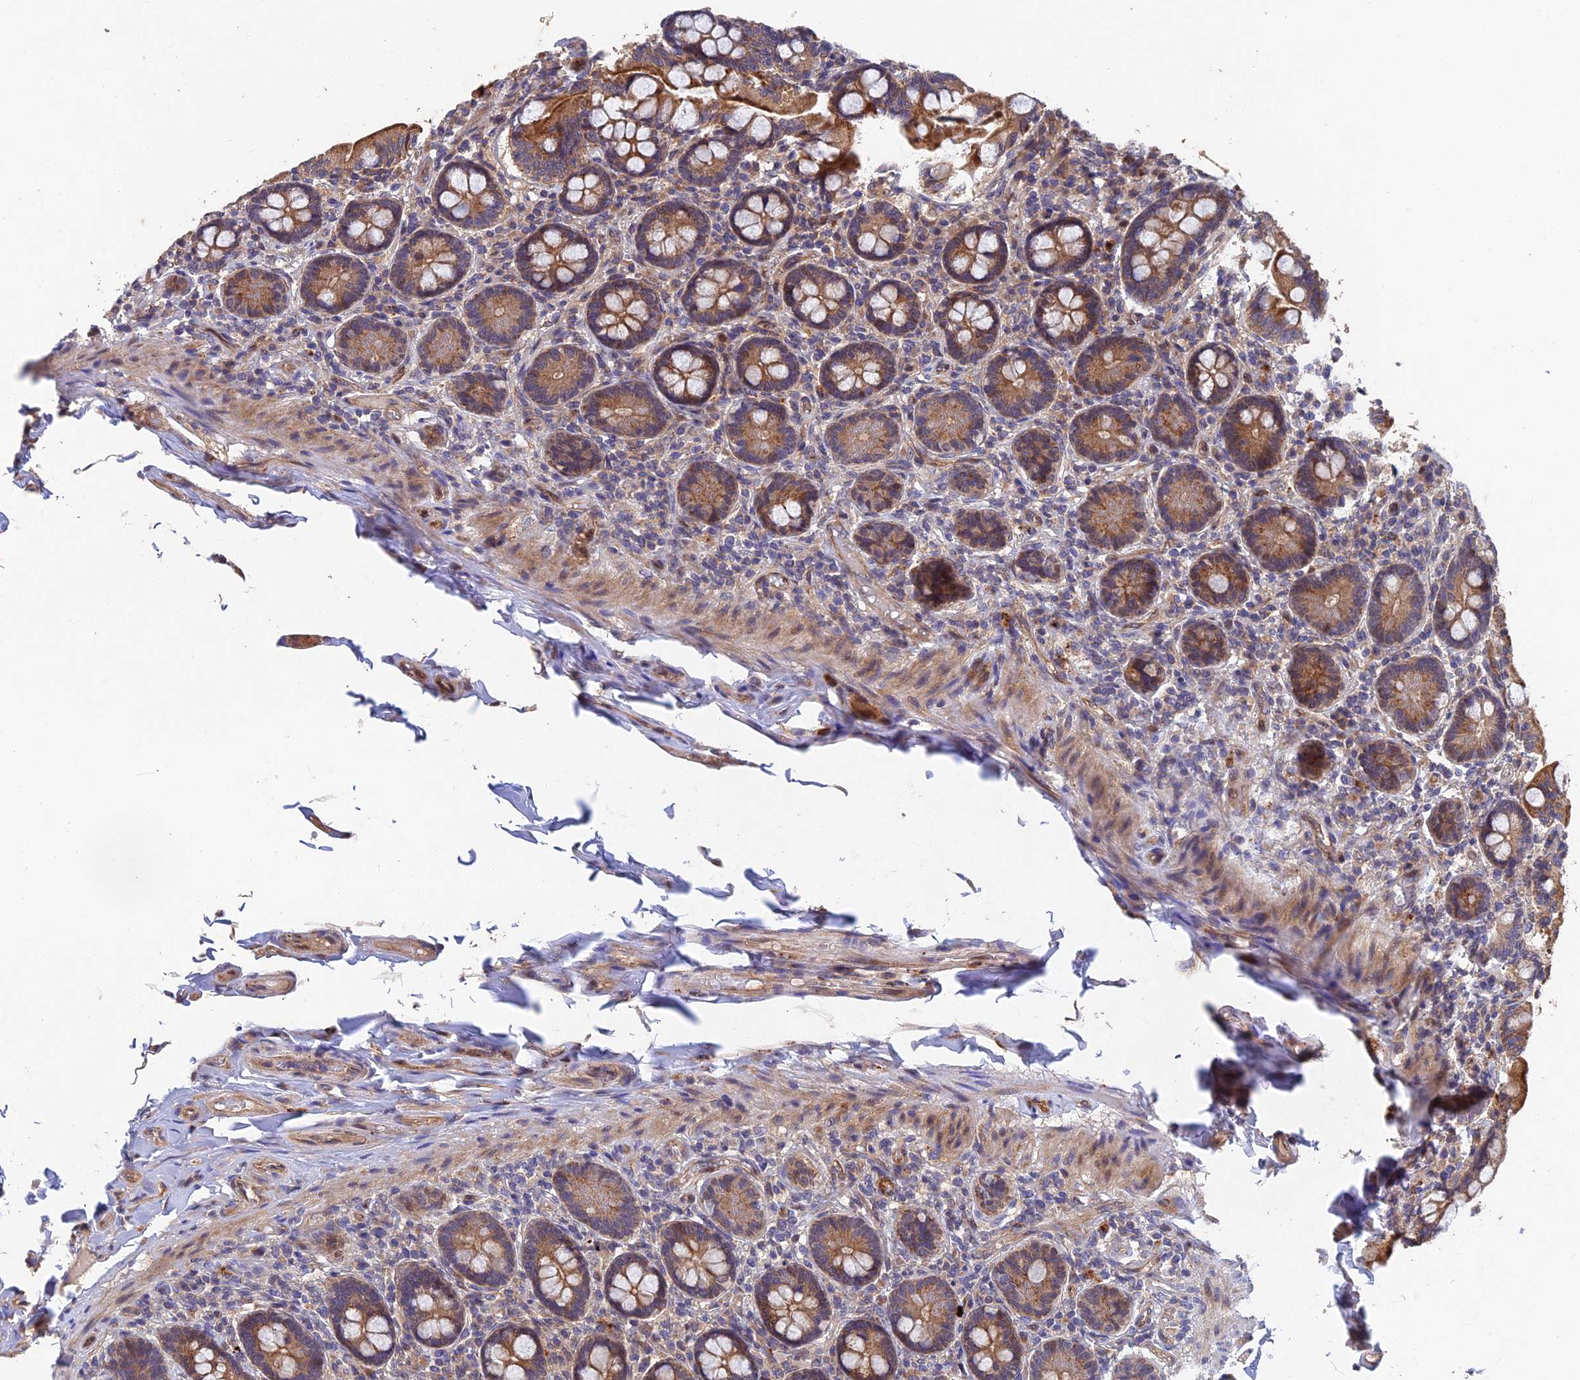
{"staining": {"intensity": "strong", "quantity": ">75%", "location": "cytoplasmic/membranous"}, "tissue": "small intestine", "cell_type": "Glandular cells", "image_type": "normal", "snomed": [{"axis": "morphology", "description": "Normal tissue, NOS"}, {"axis": "topography", "description": "Small intestine"}], "caption": "Strong cytoplasmic/membranous protein staining is identified in about >75% of glandular cells in small intestine.", "gene": "NSMCE1", "patient": {"sex": "female", "age": 64}}